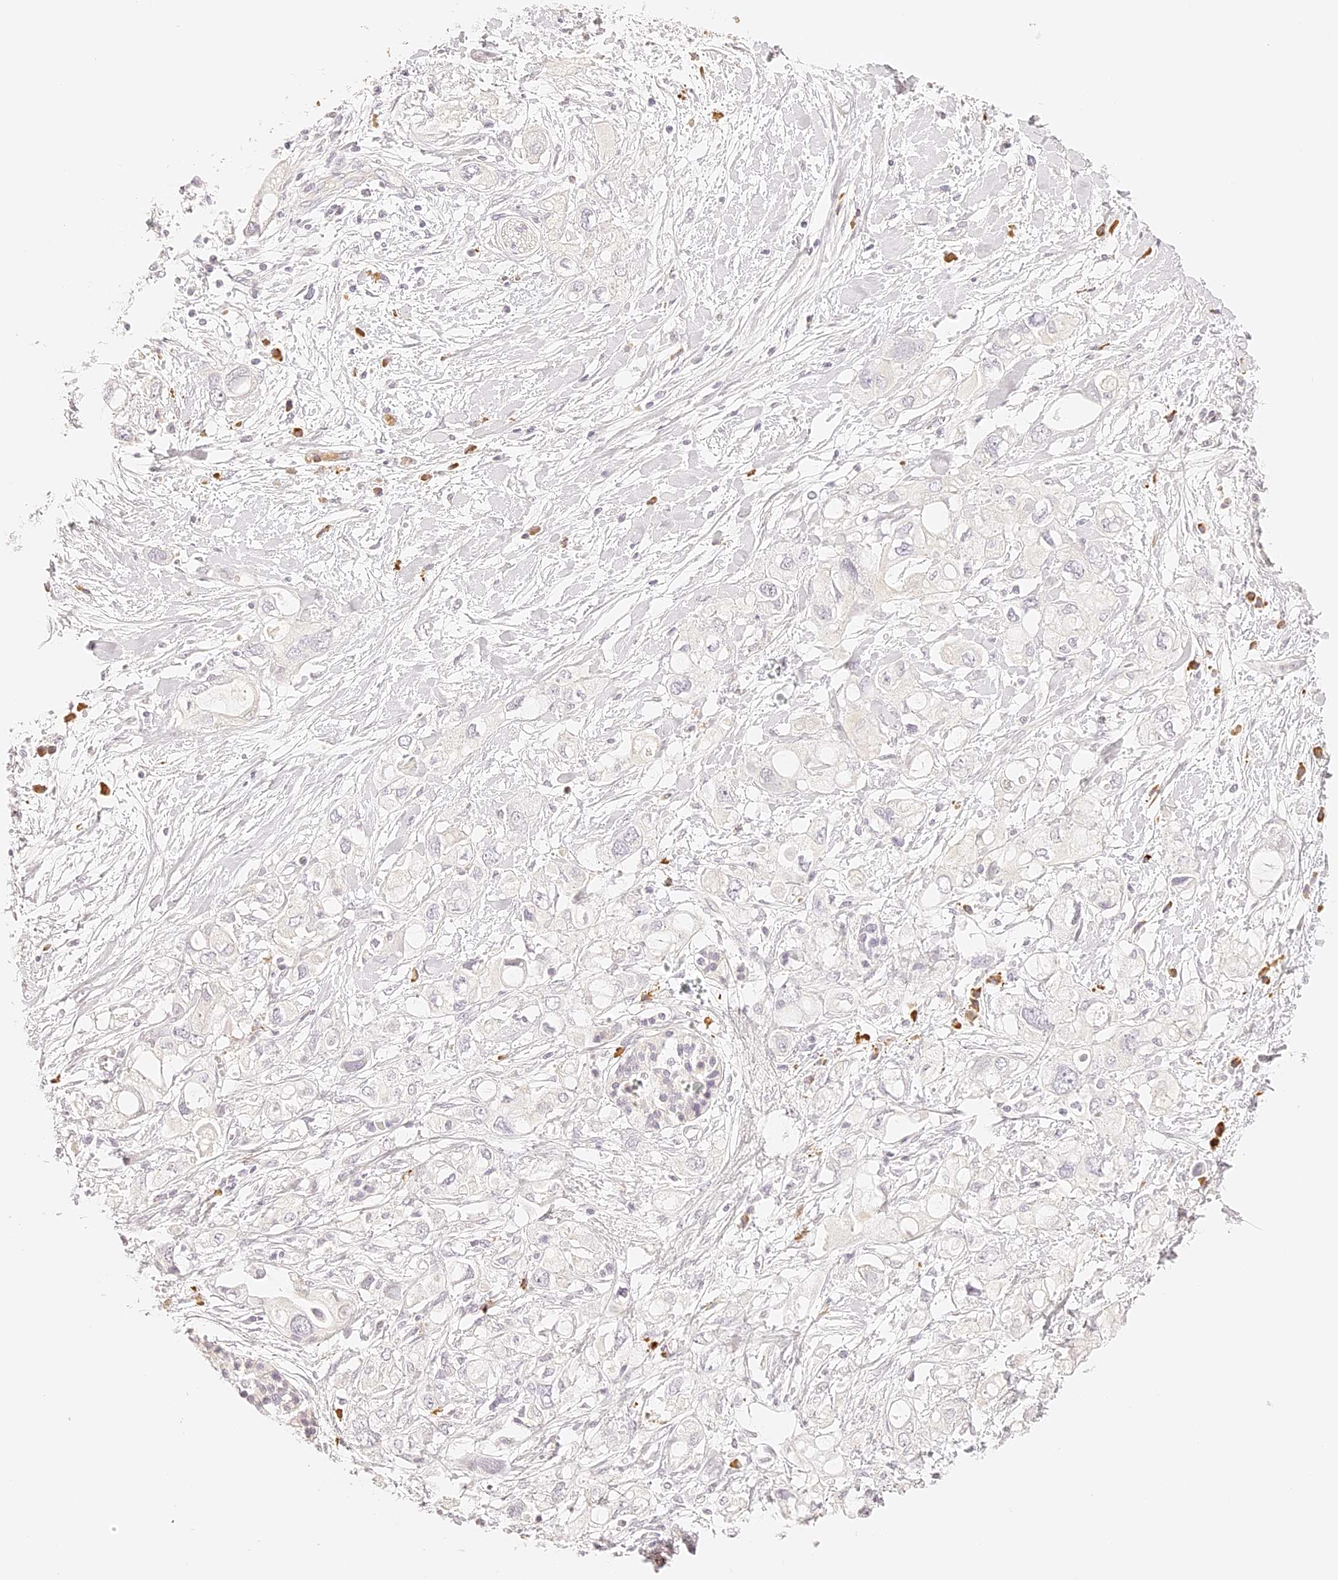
{"staining": {"intensity": "negative", "quantity": "none", "location": "none"}, "tissue": "pancreatic cancer", "cell_type": "Tumor cells", "image_type": "cancer", "snomed": [{"axis": "morphology", "description": "Adenocarcinoma, NOS"}, {"axis": "topography", "description": "Pancreas"}], "caption": "The photomicrograph reveals no significant expression in tumor cells of pancreatic cancer (adenocarcinoma). (Brightfield microscopy of DAB IHC at high magnification).", "gene": "TRIM45", "patient": {"sex": "female", "age": 56}}